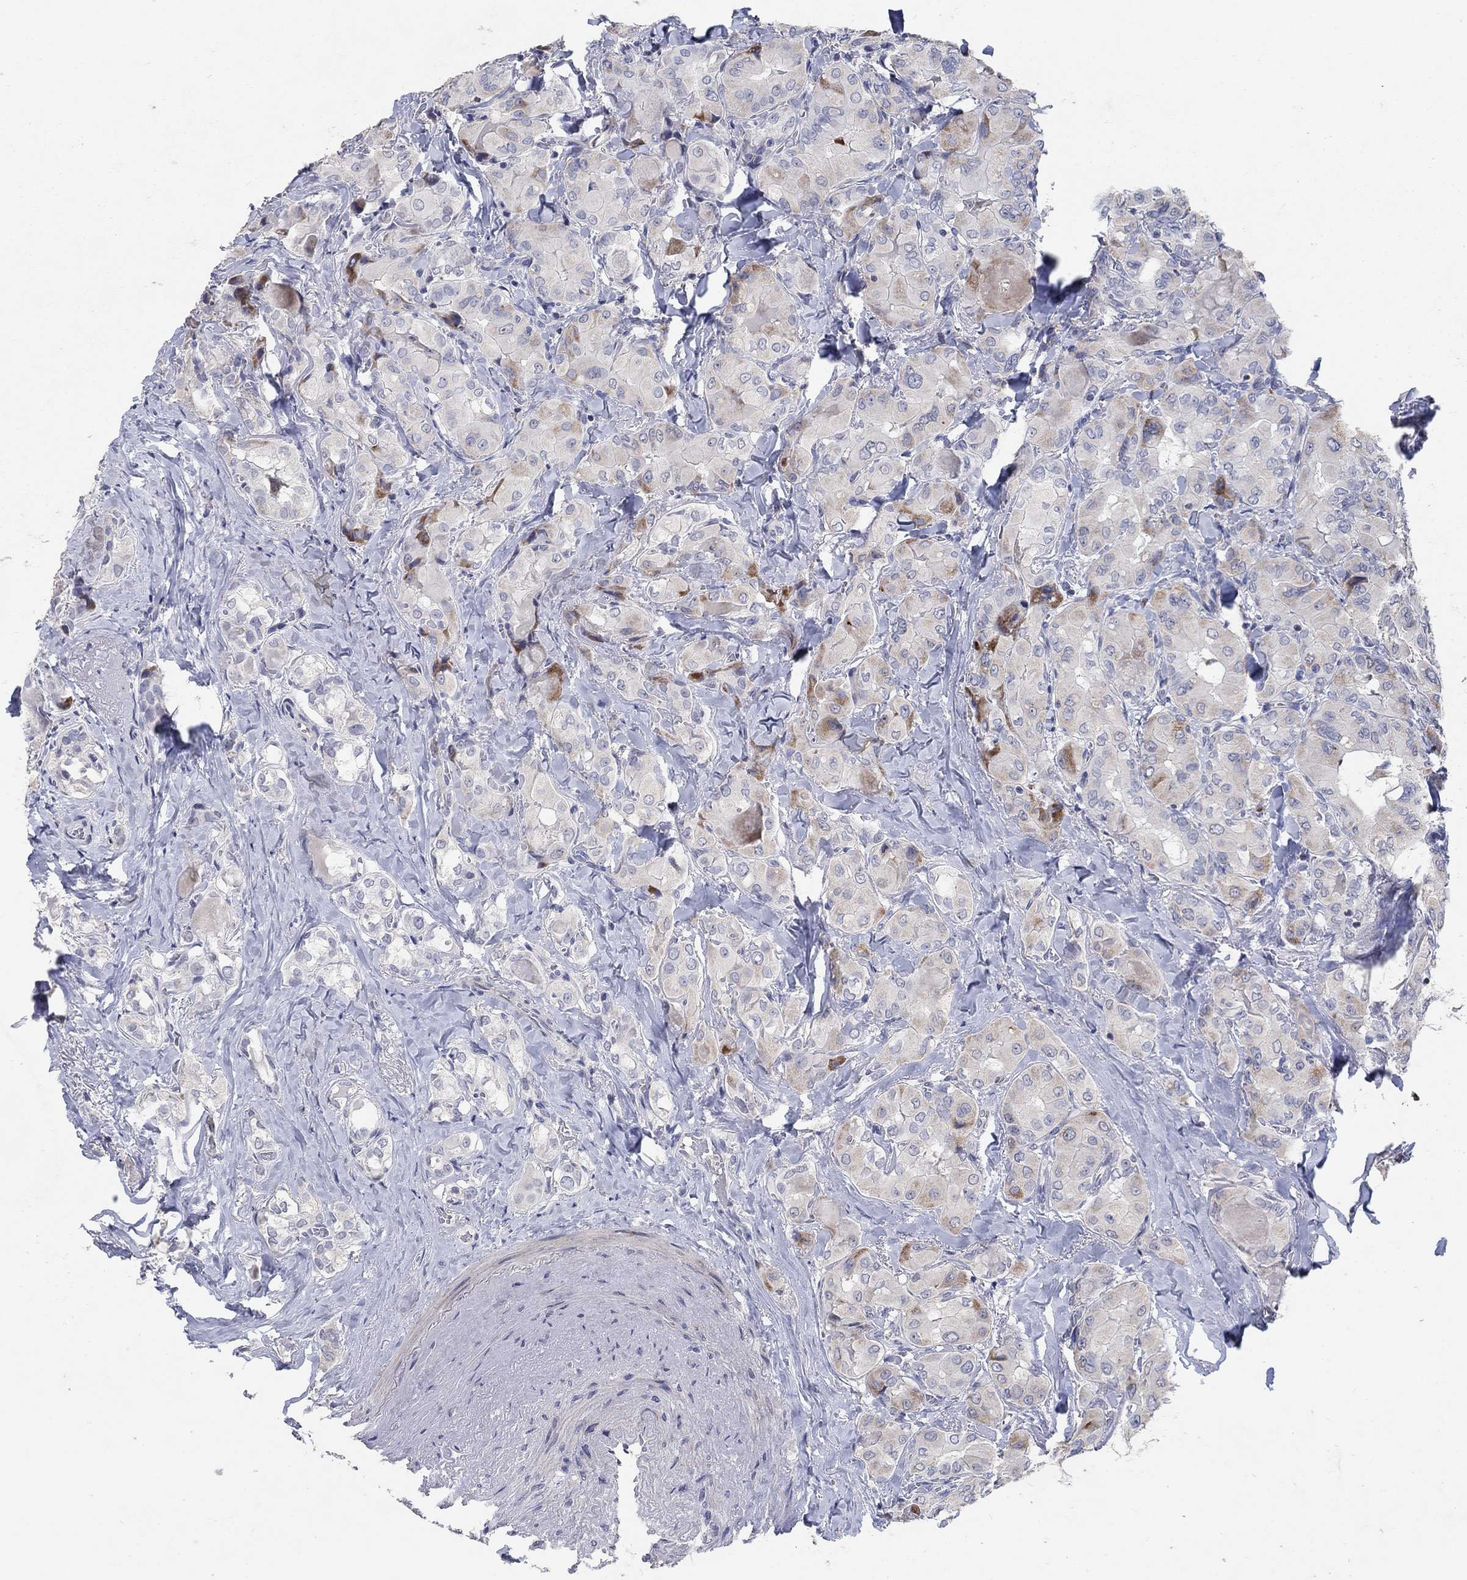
{"staining": {"intensity": "moderate", "quantity": "<25%", "location": "cytoplasmic/membranous"}, "tissue": "thyroid cancer", "cell_type": "Tumor cells", "image_type": "cancer", "snomed": [{"axis": "morphology", "description": "Normal tissue, NOS"}, {"axis": "morphology", "description": "Papillary adenocarcinoma, NOS"}, {"axis": "topography", "description": "Thyroid gland"}], "caption": "This image reveals immunohistochemistry (IHC) staining of human thyroid cancer, with low moderate cytoplasmic/membranous staining in approximately <25% of tumor cells.", "gene": "HMX2", "patient": {"sex": "female", "age": 66}}